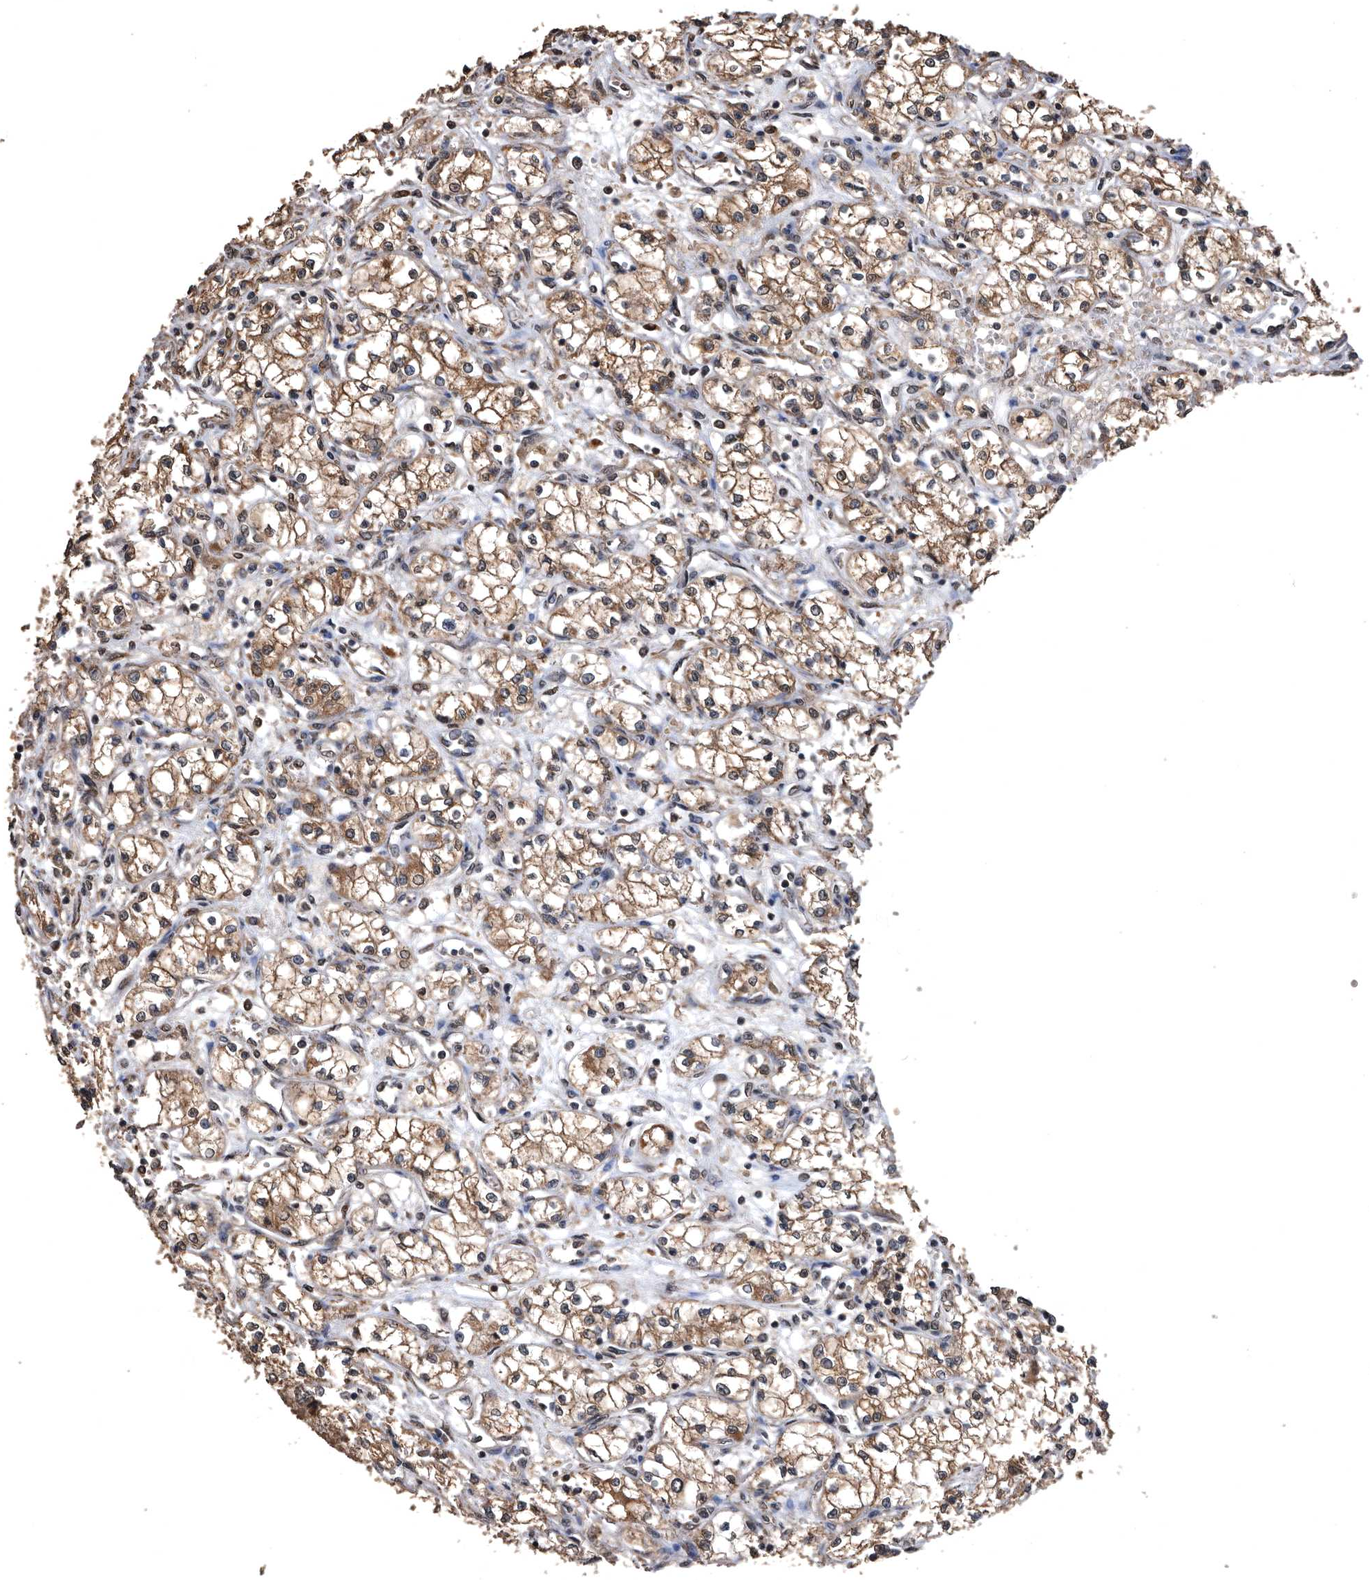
{"staining": {"intensity": "moderate", "quantity": ">75%", "location": "cytoplasmic/membranous"}, "tissue": "renal cancer", "cell_type": "Tumor cells", "image_type": "cancer", "snomed": [{"axis": "morphology", "description": "Normal tissue, NOS"}, {"axis": "morphology", "description": "Adenocarcinoma, NOS"}, {"axis": "topography", "description": "Kidney"}], "caption": "Immunohistochemistry of human renal adenocarcinoma shows medium levels of moderate cytoplasmic/membranous positivity in approximately >75% of tumor cells.", "gene": "NRBP1", "patient": {"sex": "male", "age": 59}}